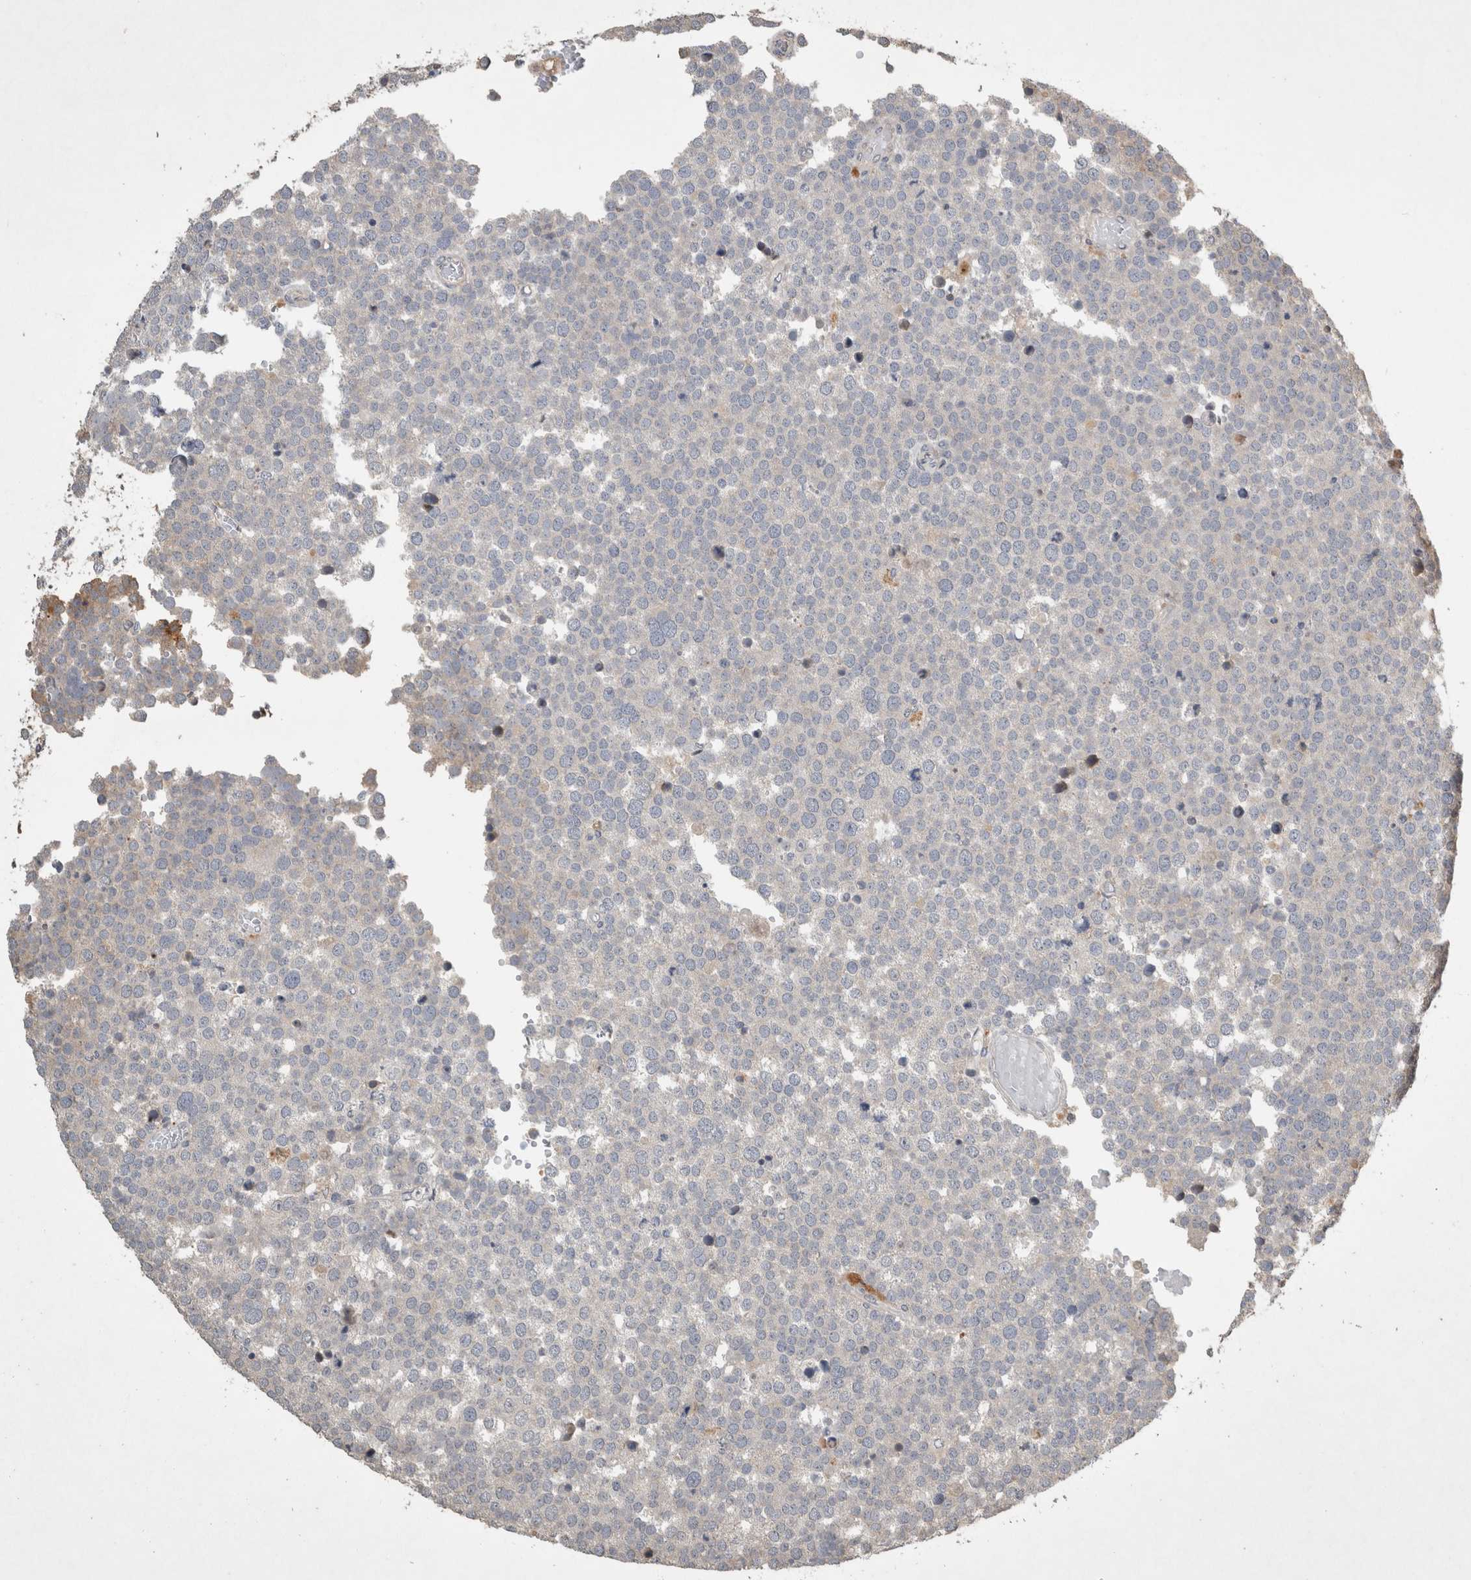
{"staining": {"intensity": "negative", "quantity": "none", "location": "none"}, "tissue": "testis cancer", "cell_type": "Tumor cells", "image_type": "cancer", "snomed": [{"axis": "morphology", "description": "Seminoma, NOS"}, {"axis": "topography", "description": "Testis"}], "caption": "Tumor cells show no significant protein staining in testis seminoma.", "gene": "SERAC1", "patient": {"sex": "male", "age": 71}}